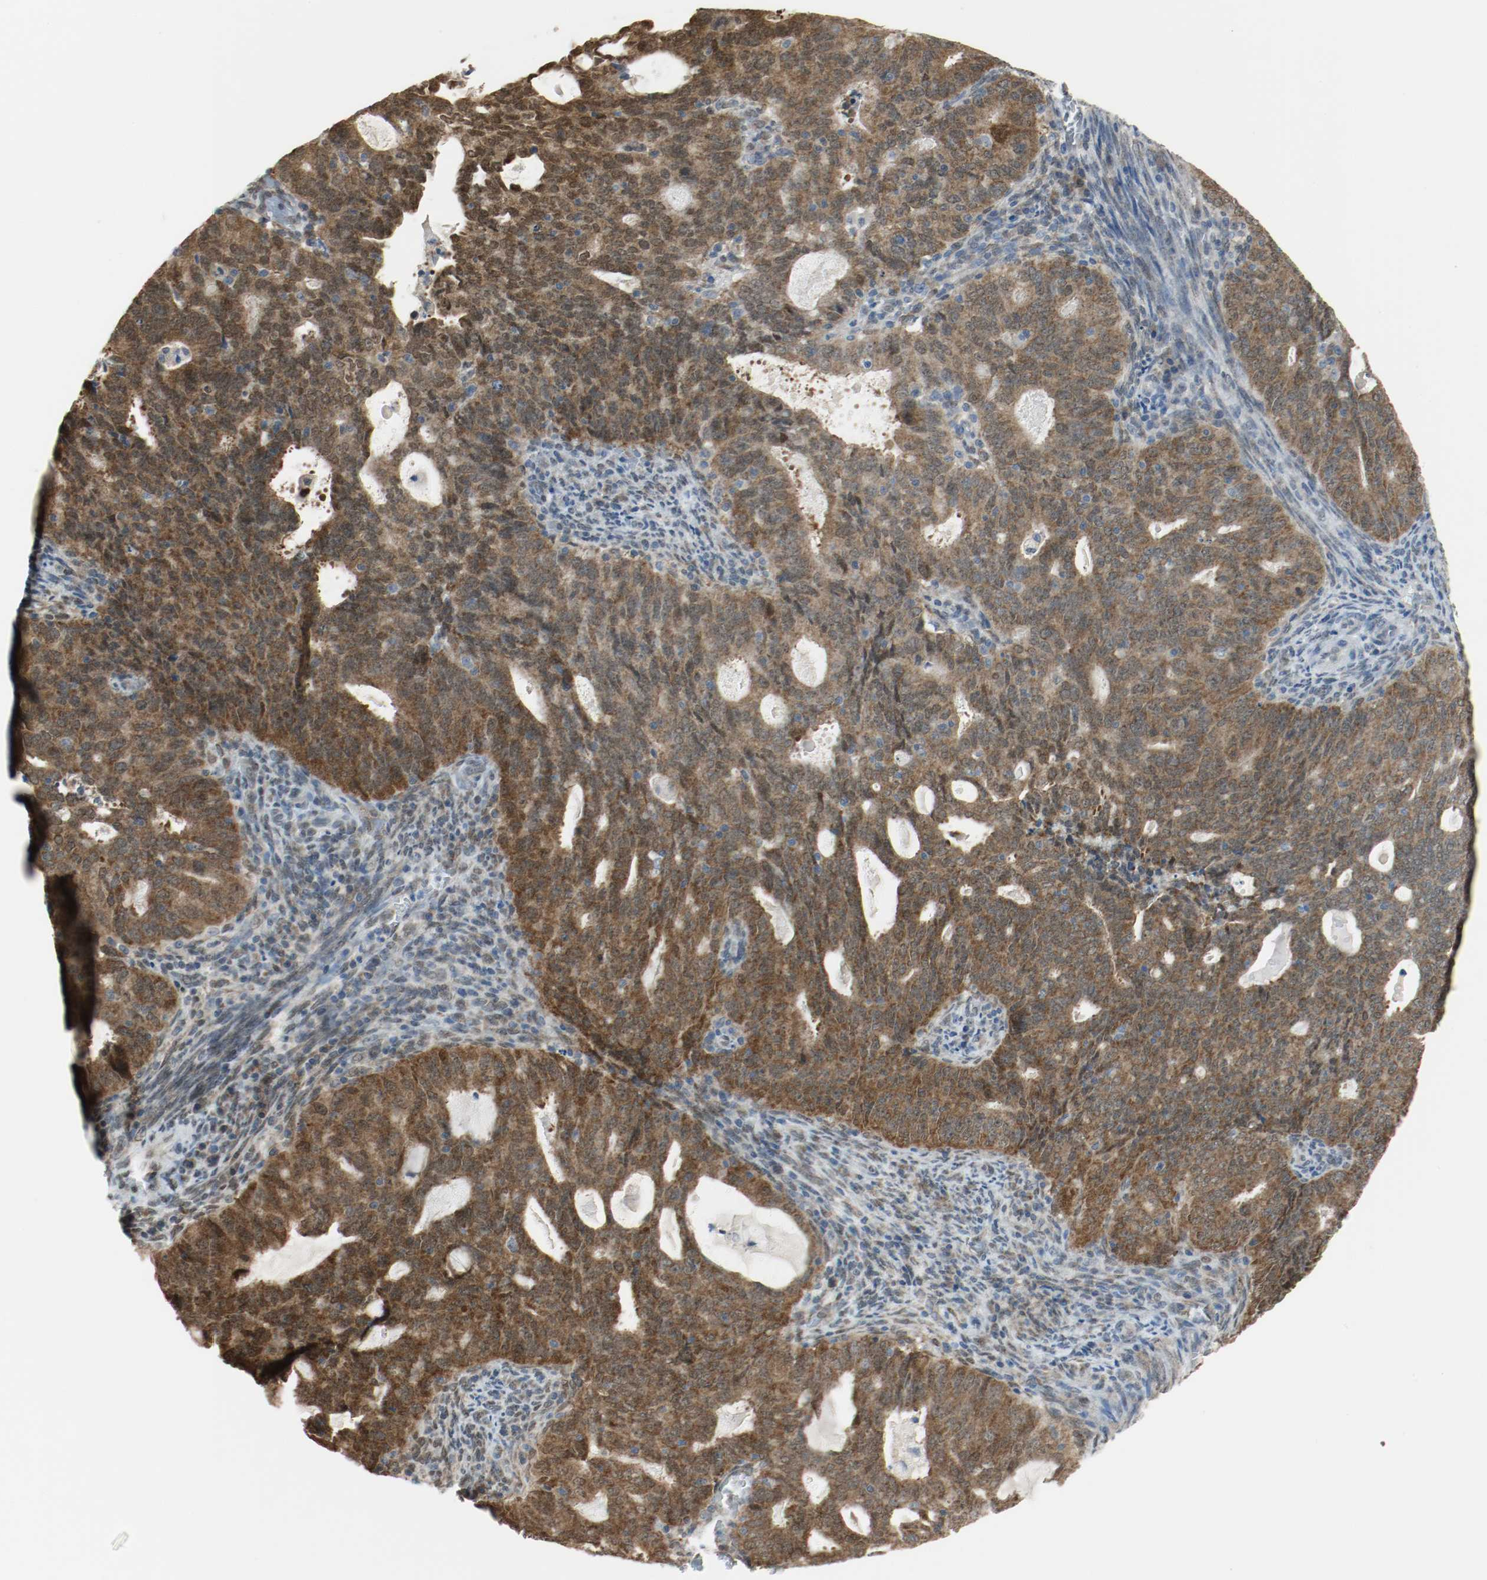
{"staining": {"intensity": "strong", "quantity": ">75%", "location": "cytoplasmic/membranous,nuclear"}, "tissue": "cervical cancer", "cell_type": "Tumor cells", "image_type": "cancer", "snomed": [{"axis": "morphology", "description": "Adenocarcinoma, NOS"}, {"axis": "topography", "description": "Cervix"}], "caption": "Strong cytoplasmic/membranous and nuclear expression is present in about >75% of tumor cells in cervical cancer.", "gene": "PPME1", "patient": {"sex": "female", "age": 44}}